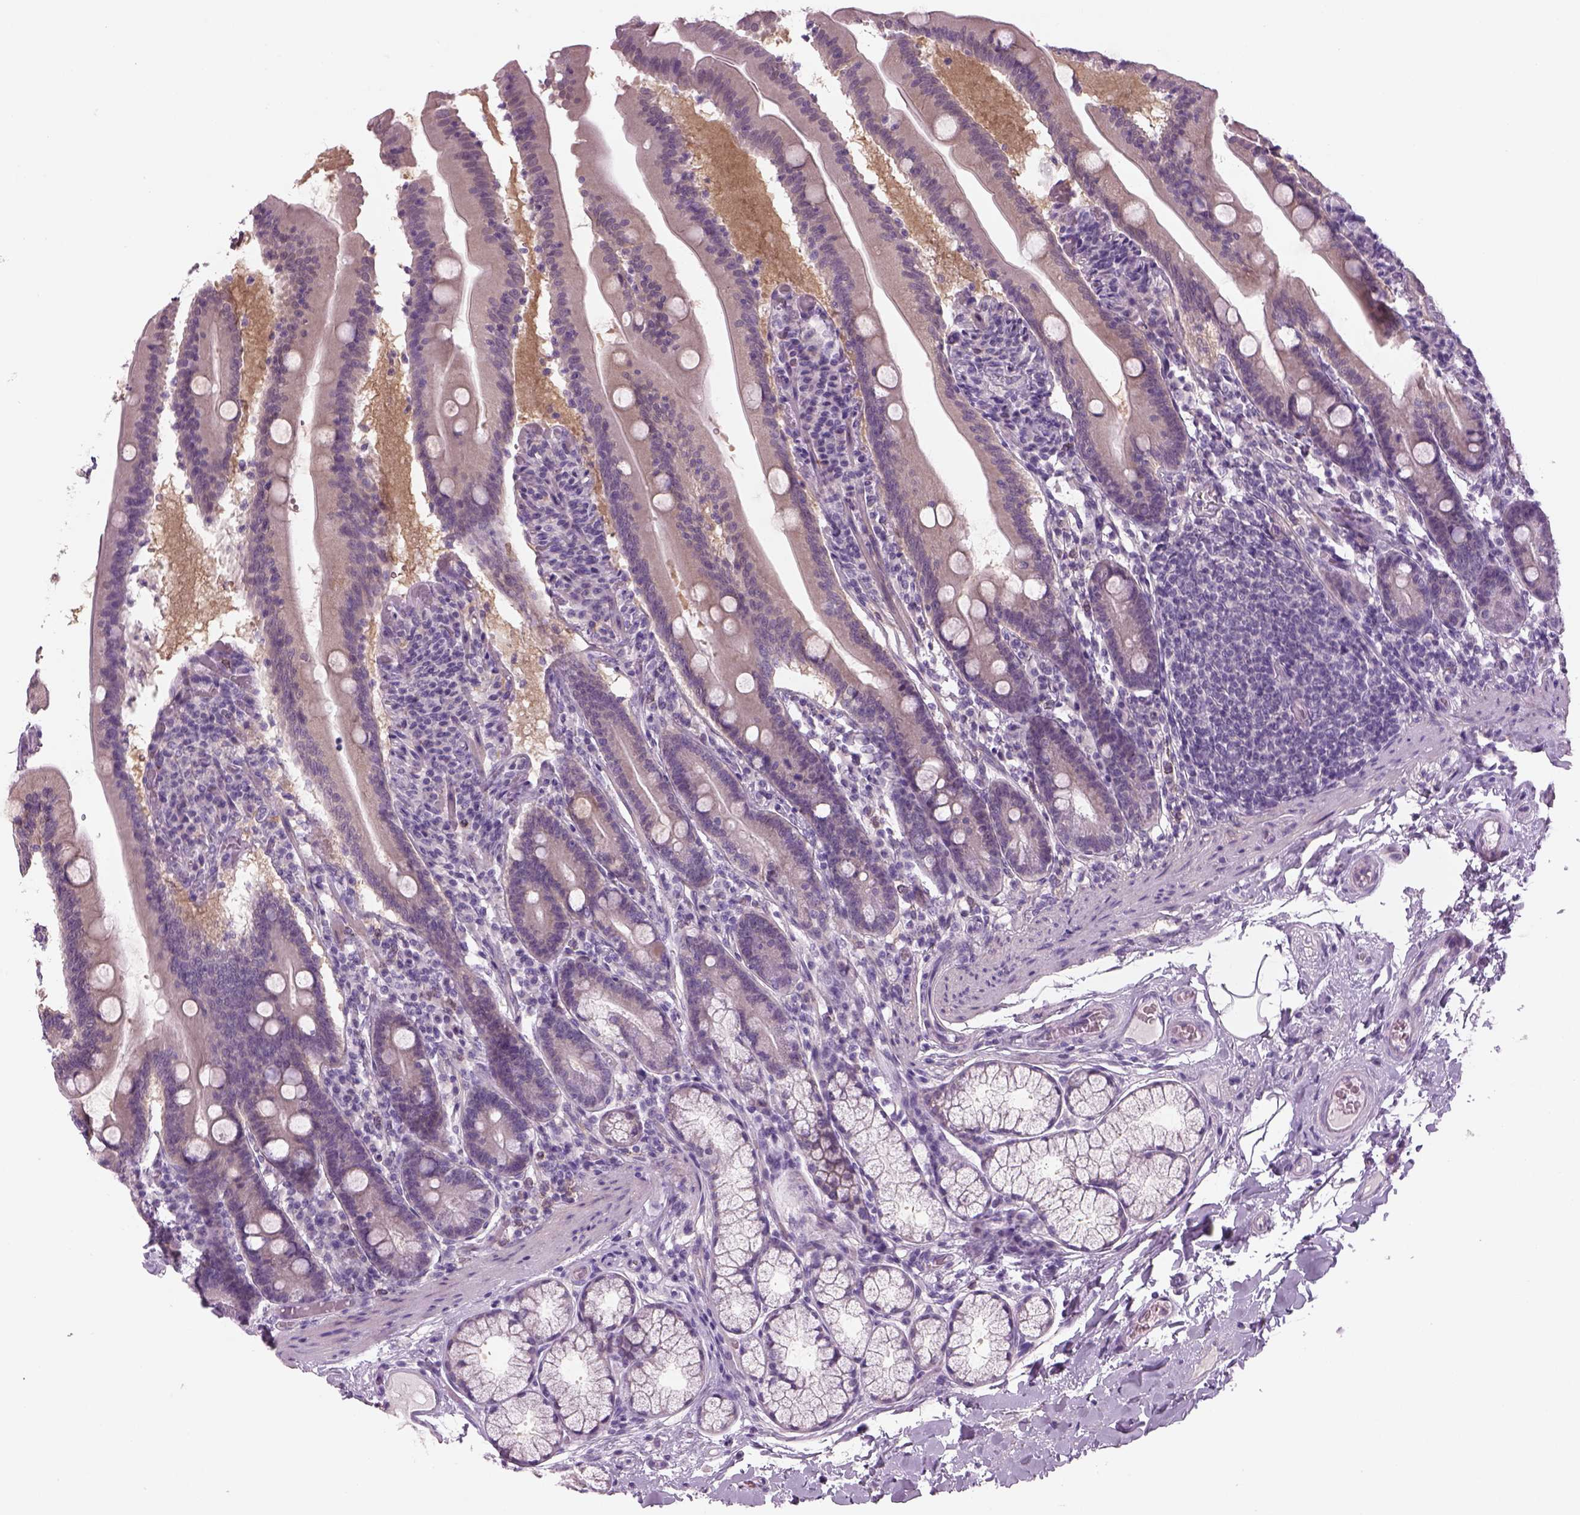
{"staining": {"intensity": "weak", "quantity": "<25%", "location": "cytoplasmic/membranous"}, "tissue": "small intestine", "cell_type": "Glandular cells", "image_type": "normal", "snomed": [{"axis": "morphology", "description": "Normal tissue, NOS"}, {"axis": "topography", "description": "Small intestine"}], "caption": "DAB immunohistochemical staining of normal small intestine shows no significant expression in glandular cells.", "gene": "MDH1B", "patient": {"sex": "male", "age": 37}}